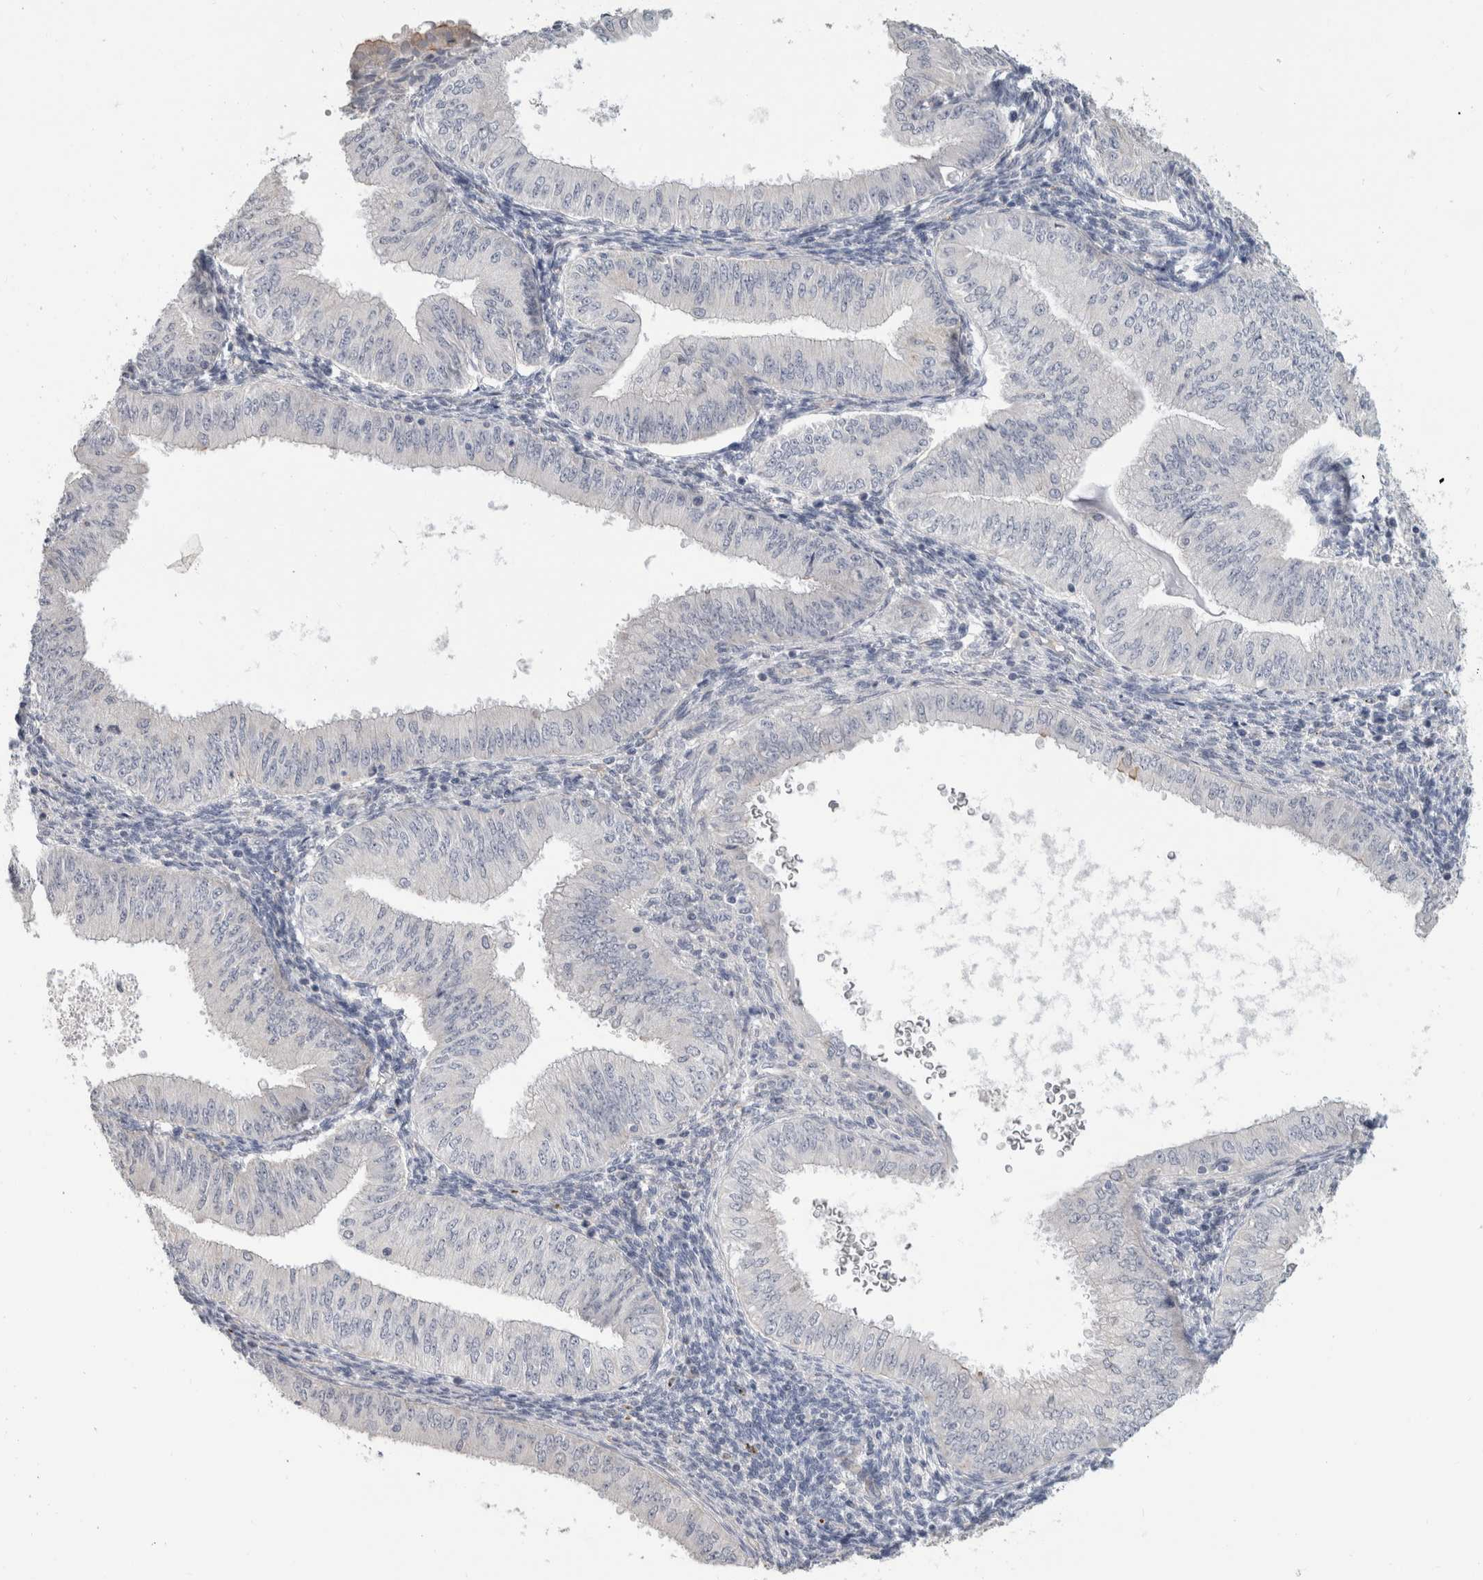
{"staining": {"intensity": "negative", "quantity": "none", "location": "none"}, "tissue": "endometrial cancer", "cell_type": "Tumor cells", "image_type": "cancer", "snomed": [{"axis": "morphology", "description": "Normal tissue, NOS"}, {"axis": "morphology", "description": "Adenocarcinoma, NOS"}, {"axis": "topography", "description": "Endometrium"}], "caption": "Endometrial cancer (adenocarcinoma) stained for a protein using IHC demonstrates no expression tumor cells.", "gene": "AFP", "patient": {"sex": "female", "age": 53}}